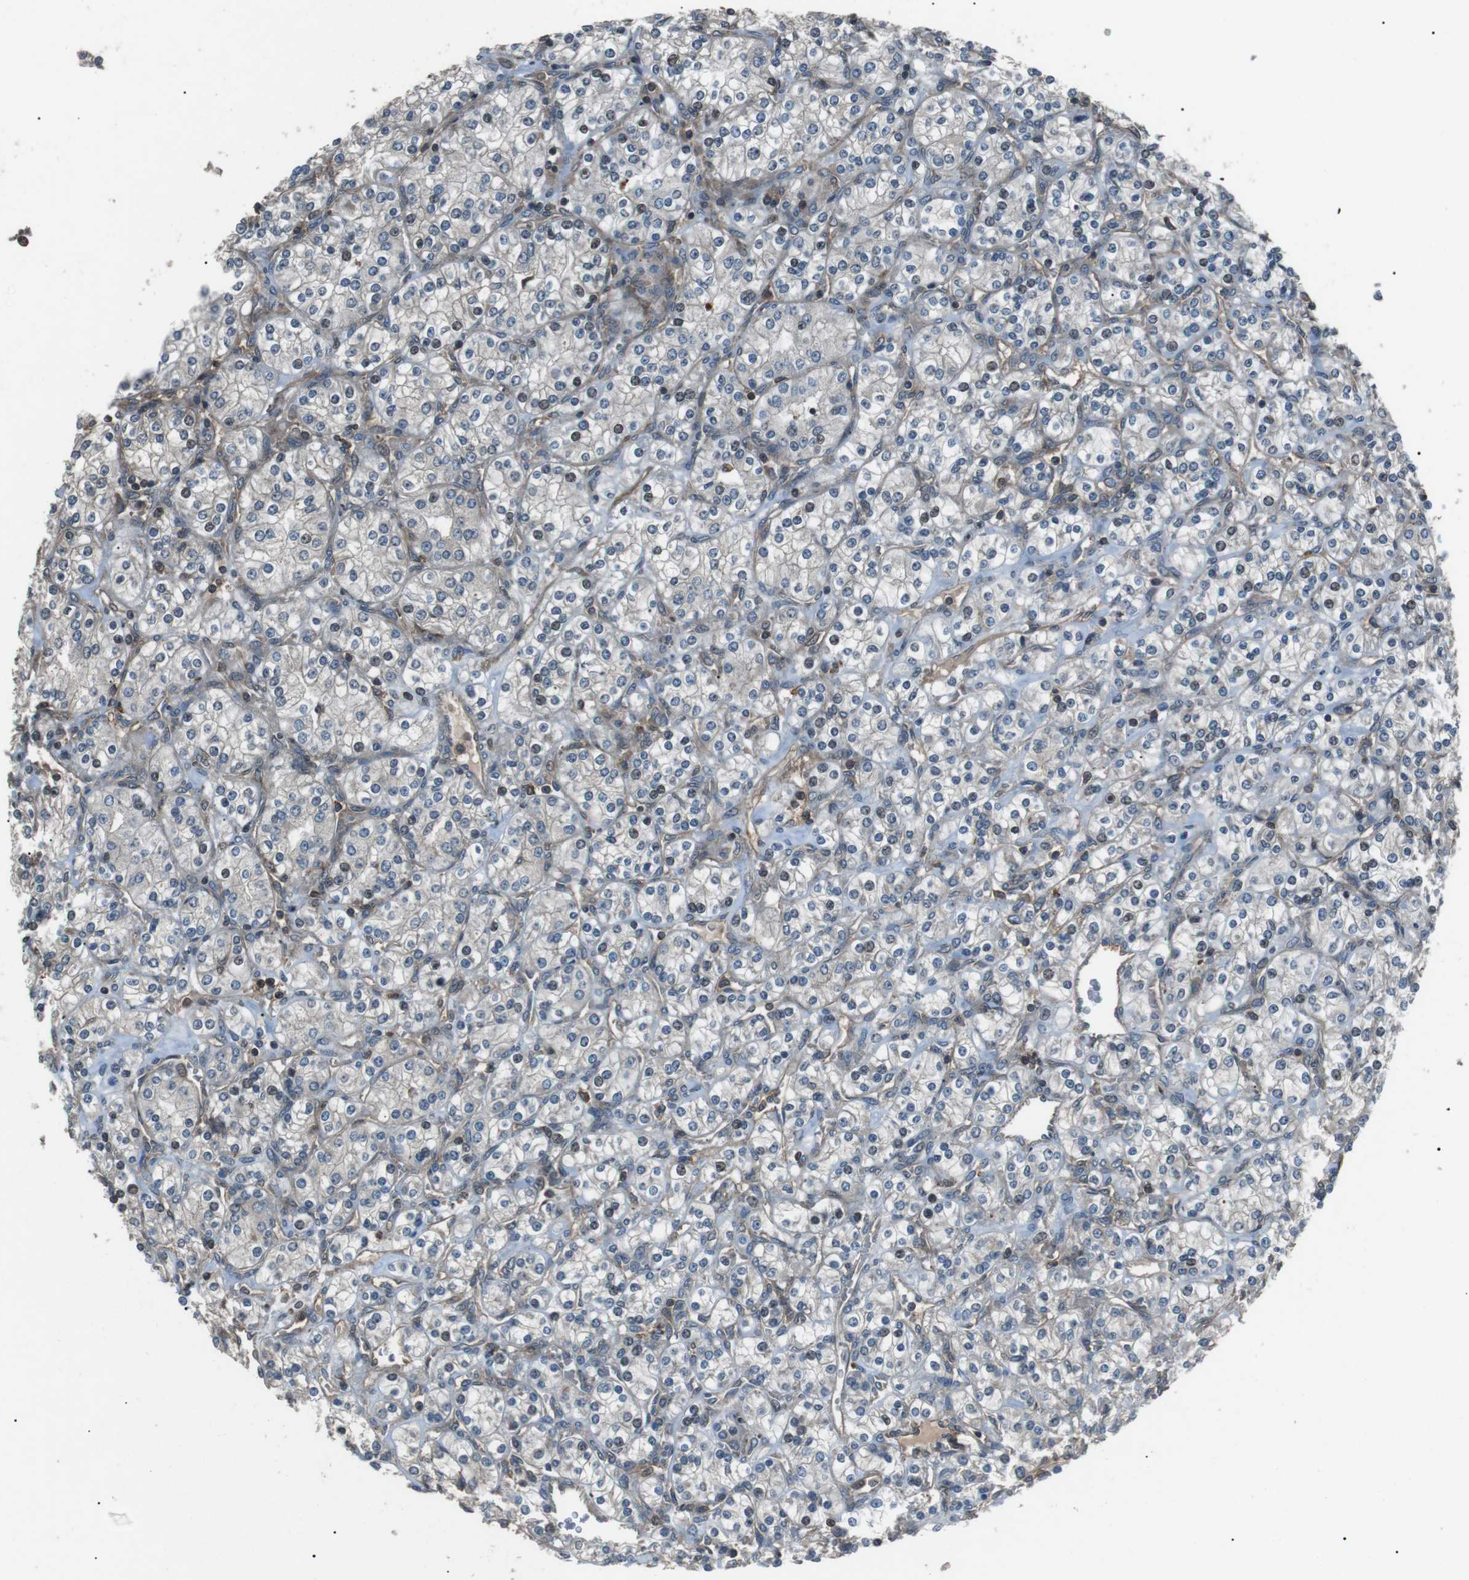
{"staining": {"intensity": "negative", "quantity": "none", "location": "none"}, "tissue": "renal cancer", "cell_type": "Tumor cells", "image_type": "cancer", "snomed": [{"axis": "morphology", "description": "Adenocarcinoma, NOS"}, {"axis": "topography", "description": "Kidney"}], "caption": "DAB immunohistochemical staining of renal cancer exhibits no significant expression in tumor cells.", "gene": "GPR161", "patient": {"sex": "male", "age": 77}}